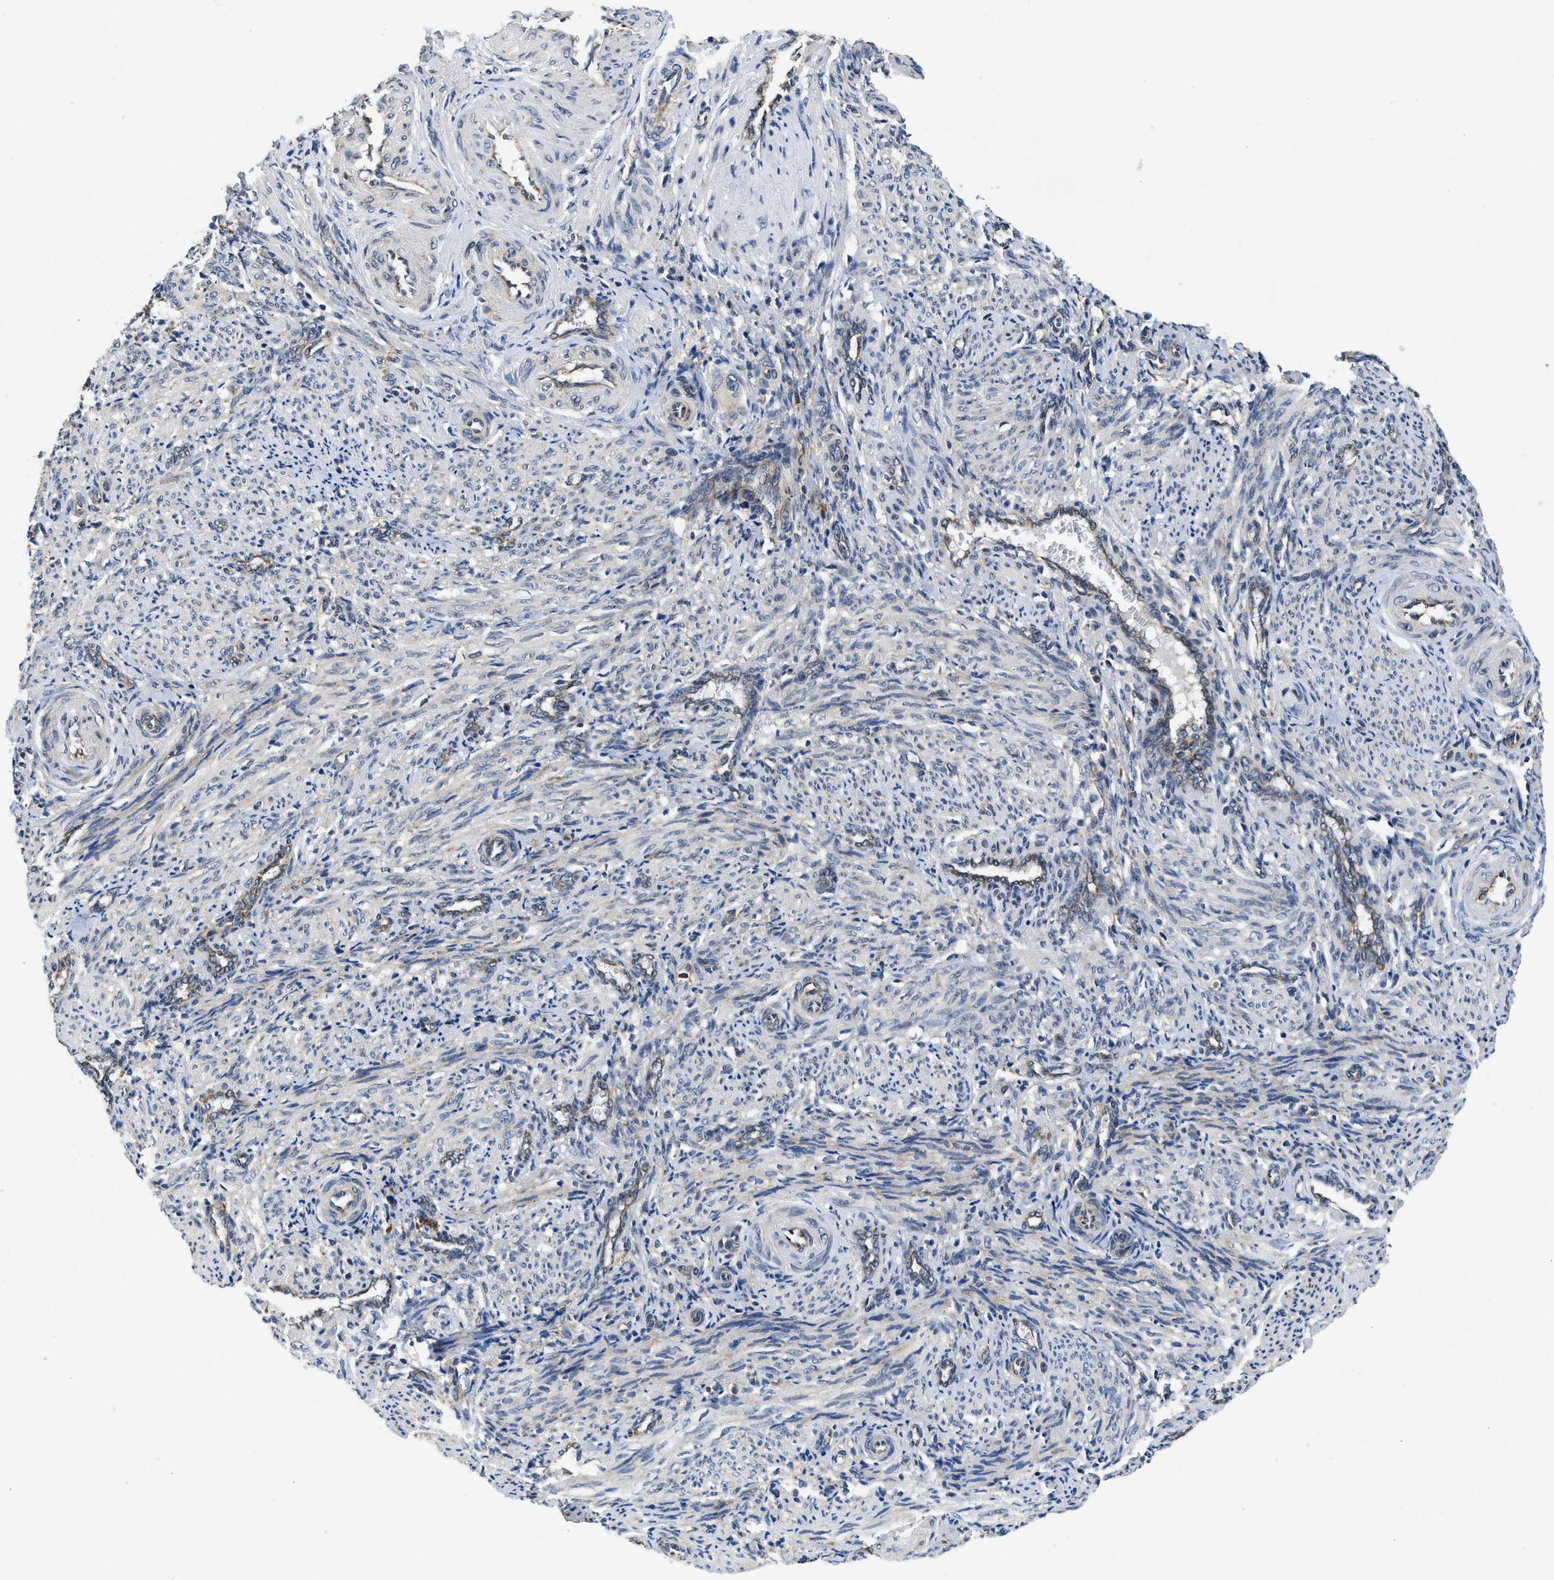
{"staining": {"intensity": "negative", "quantity": "none", "location": "none"}, "tissue": "smooth muscle", "cell_type": "Smooth muscle cells", "image_type": "normal", "snomed": [{"axis": "morphology", "description": "Normal tissue, NOS"}, {"axis": "topography", "description": "Endometrium"}], "caption": "The IHC photomicrograph has no significant positivity in smooth muscle cells of smooth muscle.", "gene": "PA2G4", "patient": {"sex": "female", "age": 33}}